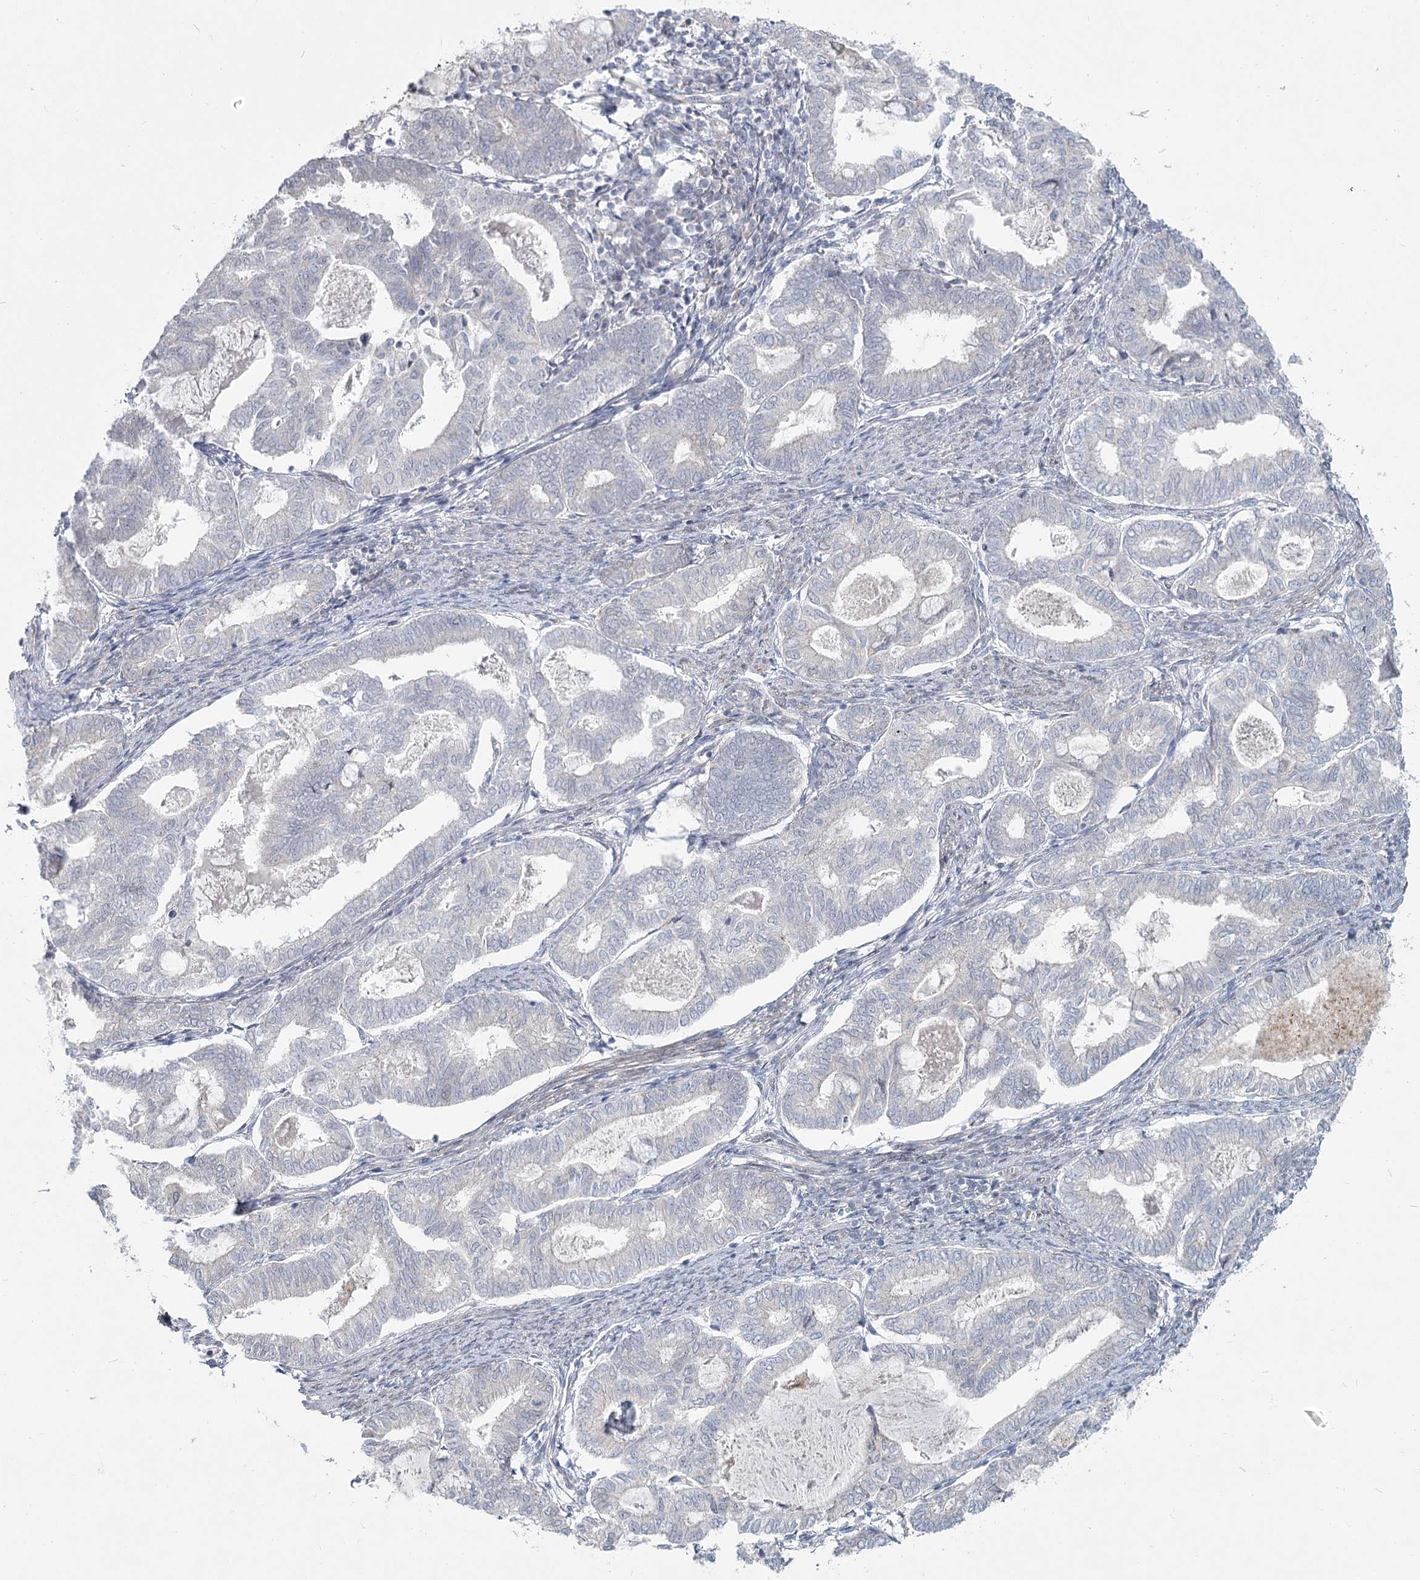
{"staining": {"intensity": "negative", "quantity": "none", "location": "none"}, "tissue": "endometrial cancer", "cell_type": "Tumor cells", "image_type": "cancer", "snomed": [{"axis": "morphology", "description": "Adenocarcinoma, NOS"}, {"axis": "topography", "description": "Endometrium"}], "caption": "Immunohistochemistry photomicrograph of neoplastic tissue: human adenocarcinoma (endometrial) stained with DAB displays no significant protein staining in tumor cells.", "gene": "SPINK13", "patient": {"sex": "female", "age": 79}}